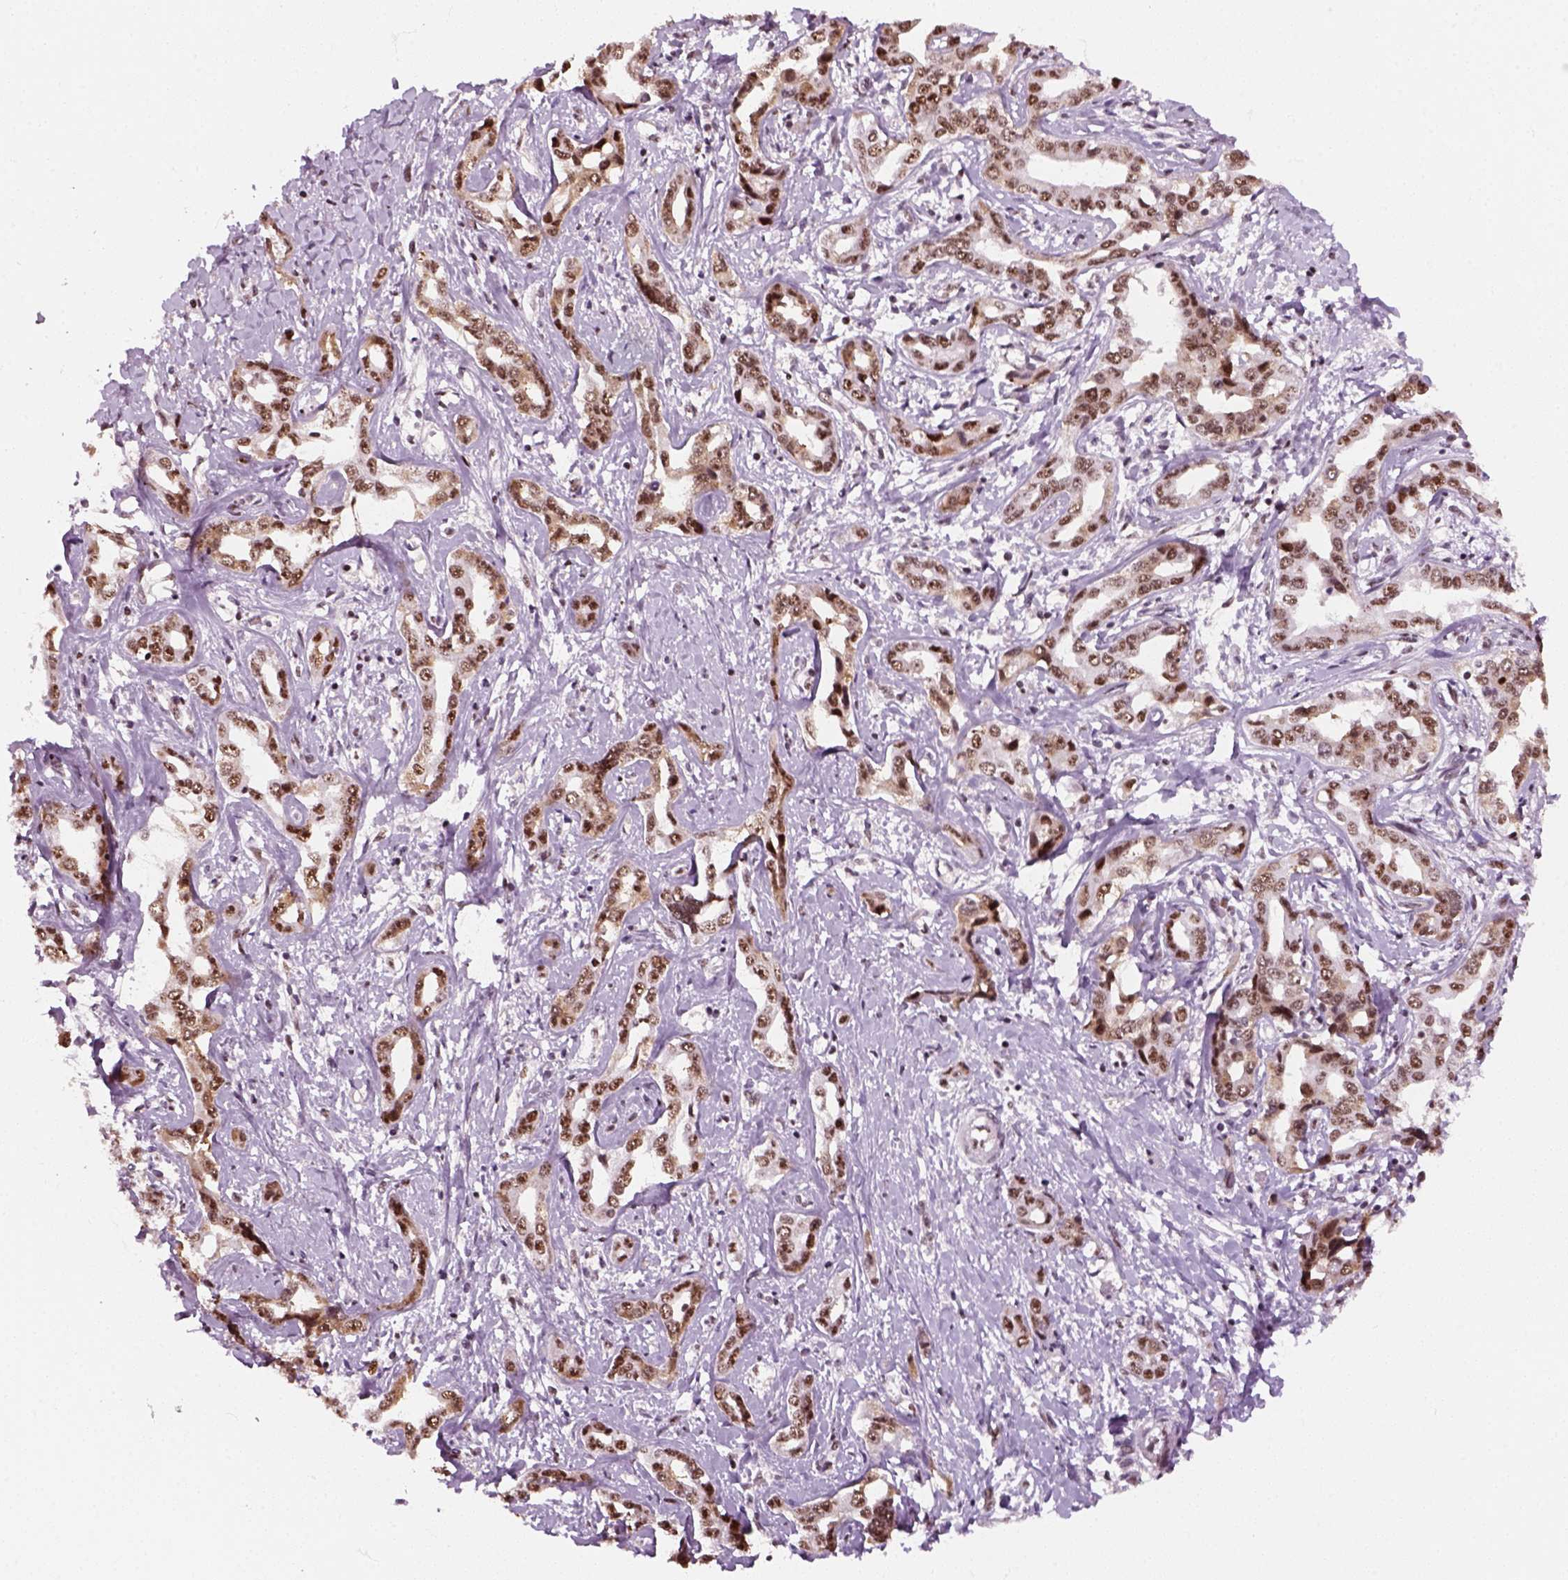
{"staining": {"intensity": "strong", "quantity": ">75%", "location": "nuclear"}, "tissue": "liver cancer", "cell_type": "Tumor cells", "image_type": "cancer", "snomed": [{"axis": "morphology", "description": "Cholangiocarcinoma"}, {"axis": "topography", "description": "Liver"}], "caption": "Approximately >75% of tumor cells in human liver cancer (cholangiocarcinoma) display strong nuclear protein expression as visualized by brown immunohistochemical staining.", "gene": "GTF2F1", "patient": {"sex": "male", "age": 59}}